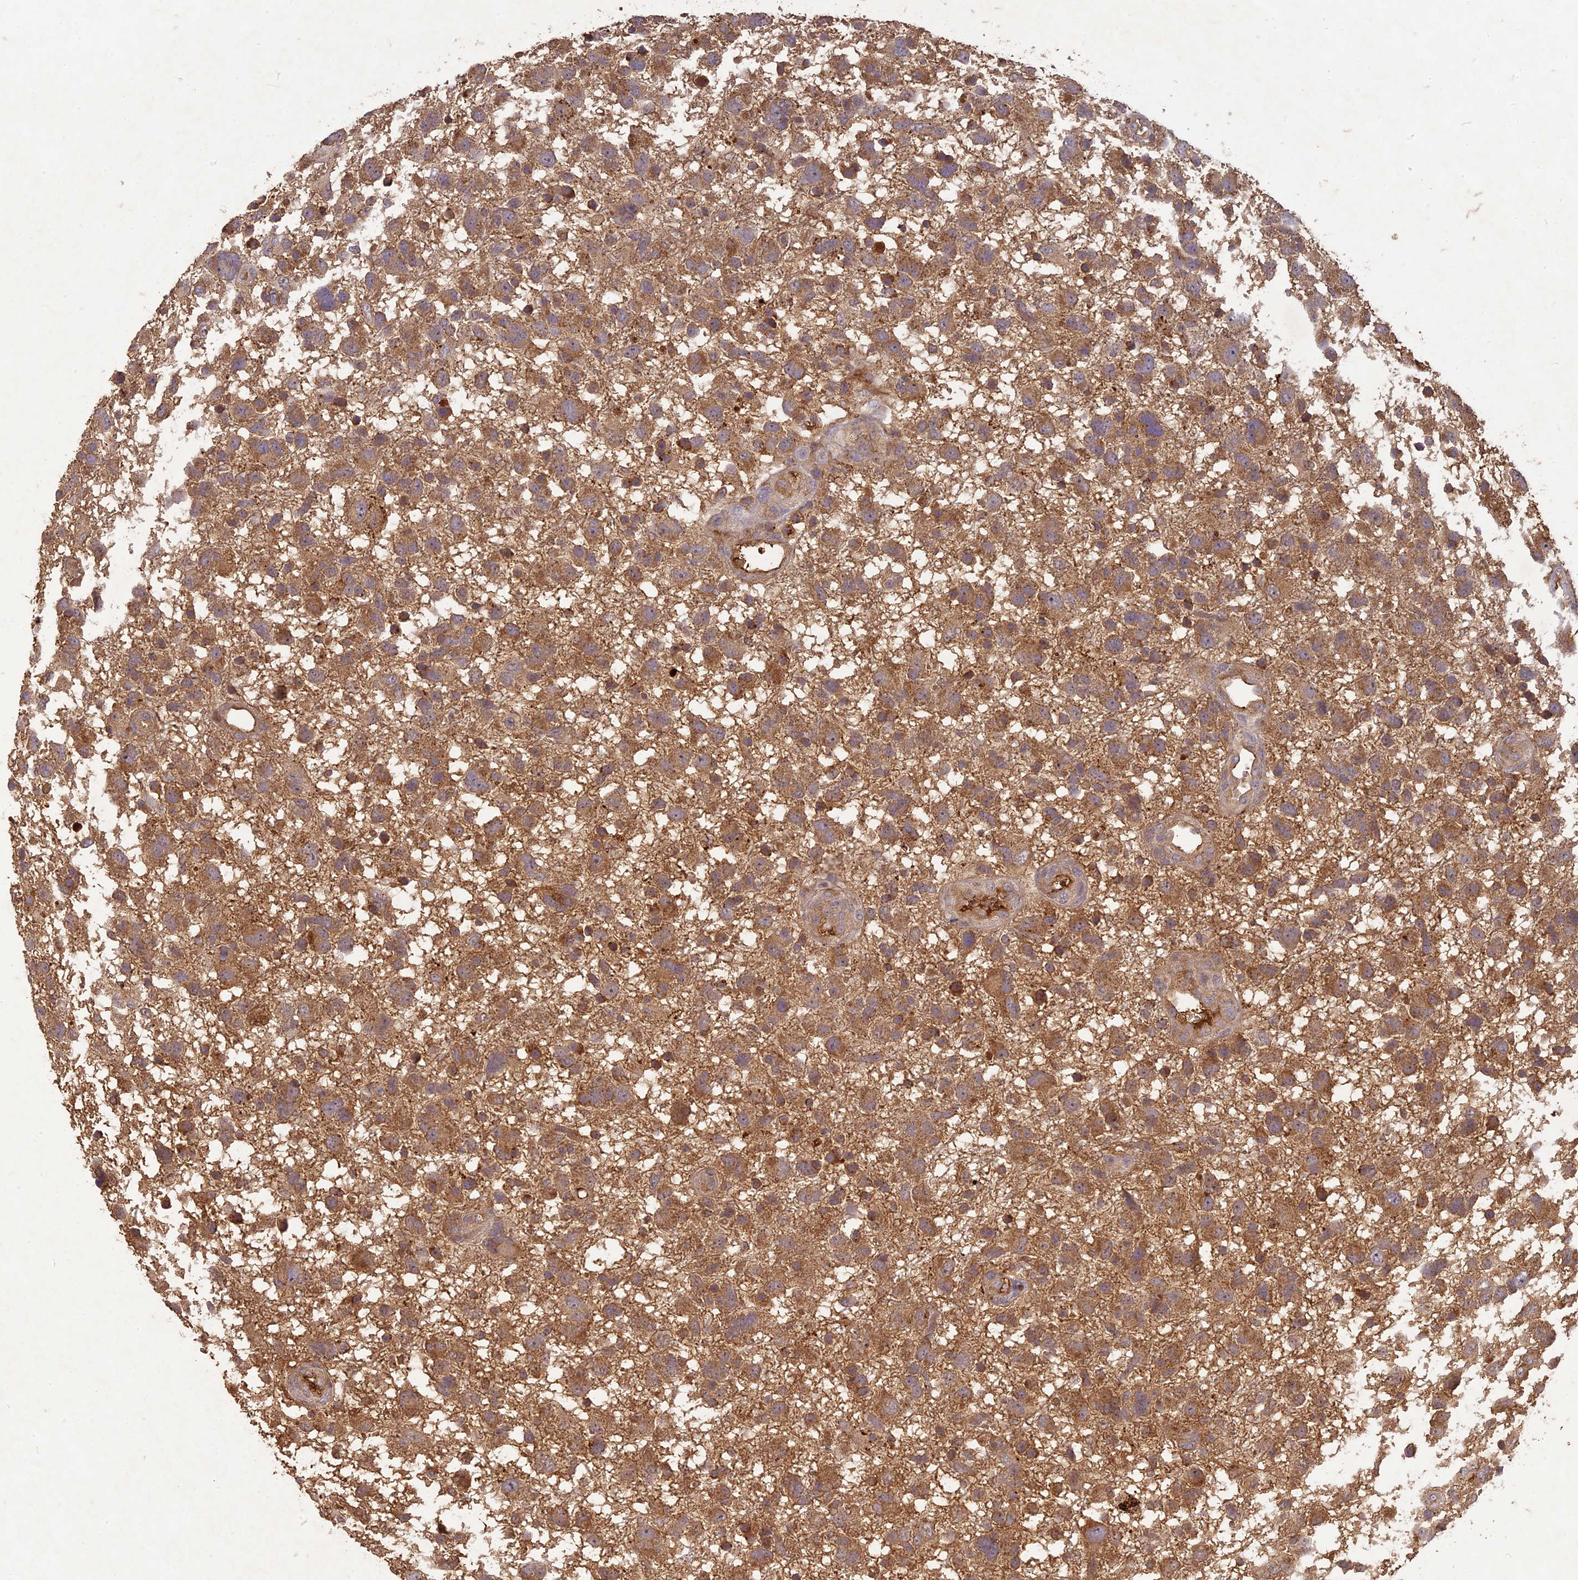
{"staining": {"intensity": "moderate", "quantity": ">75%", "location": "cytoplasmic/membranous"}, "tissue": "glioma", "cell_type": "Tumor cells", "image_type": "cancer", "snomed": [{"axis": "morphology", "description": "Glioma, malignant, High grade"}, {"axis": "topography", "description": "Brain"}], "caption": "There is medium levels of moderate cytoplasmic/membranous positivity in tumor cells of glioma, as demonstrated by immunohistochemical staining (brown color).", "gene": "TCF25", "patient": {"sex": "male", "age": 61}}